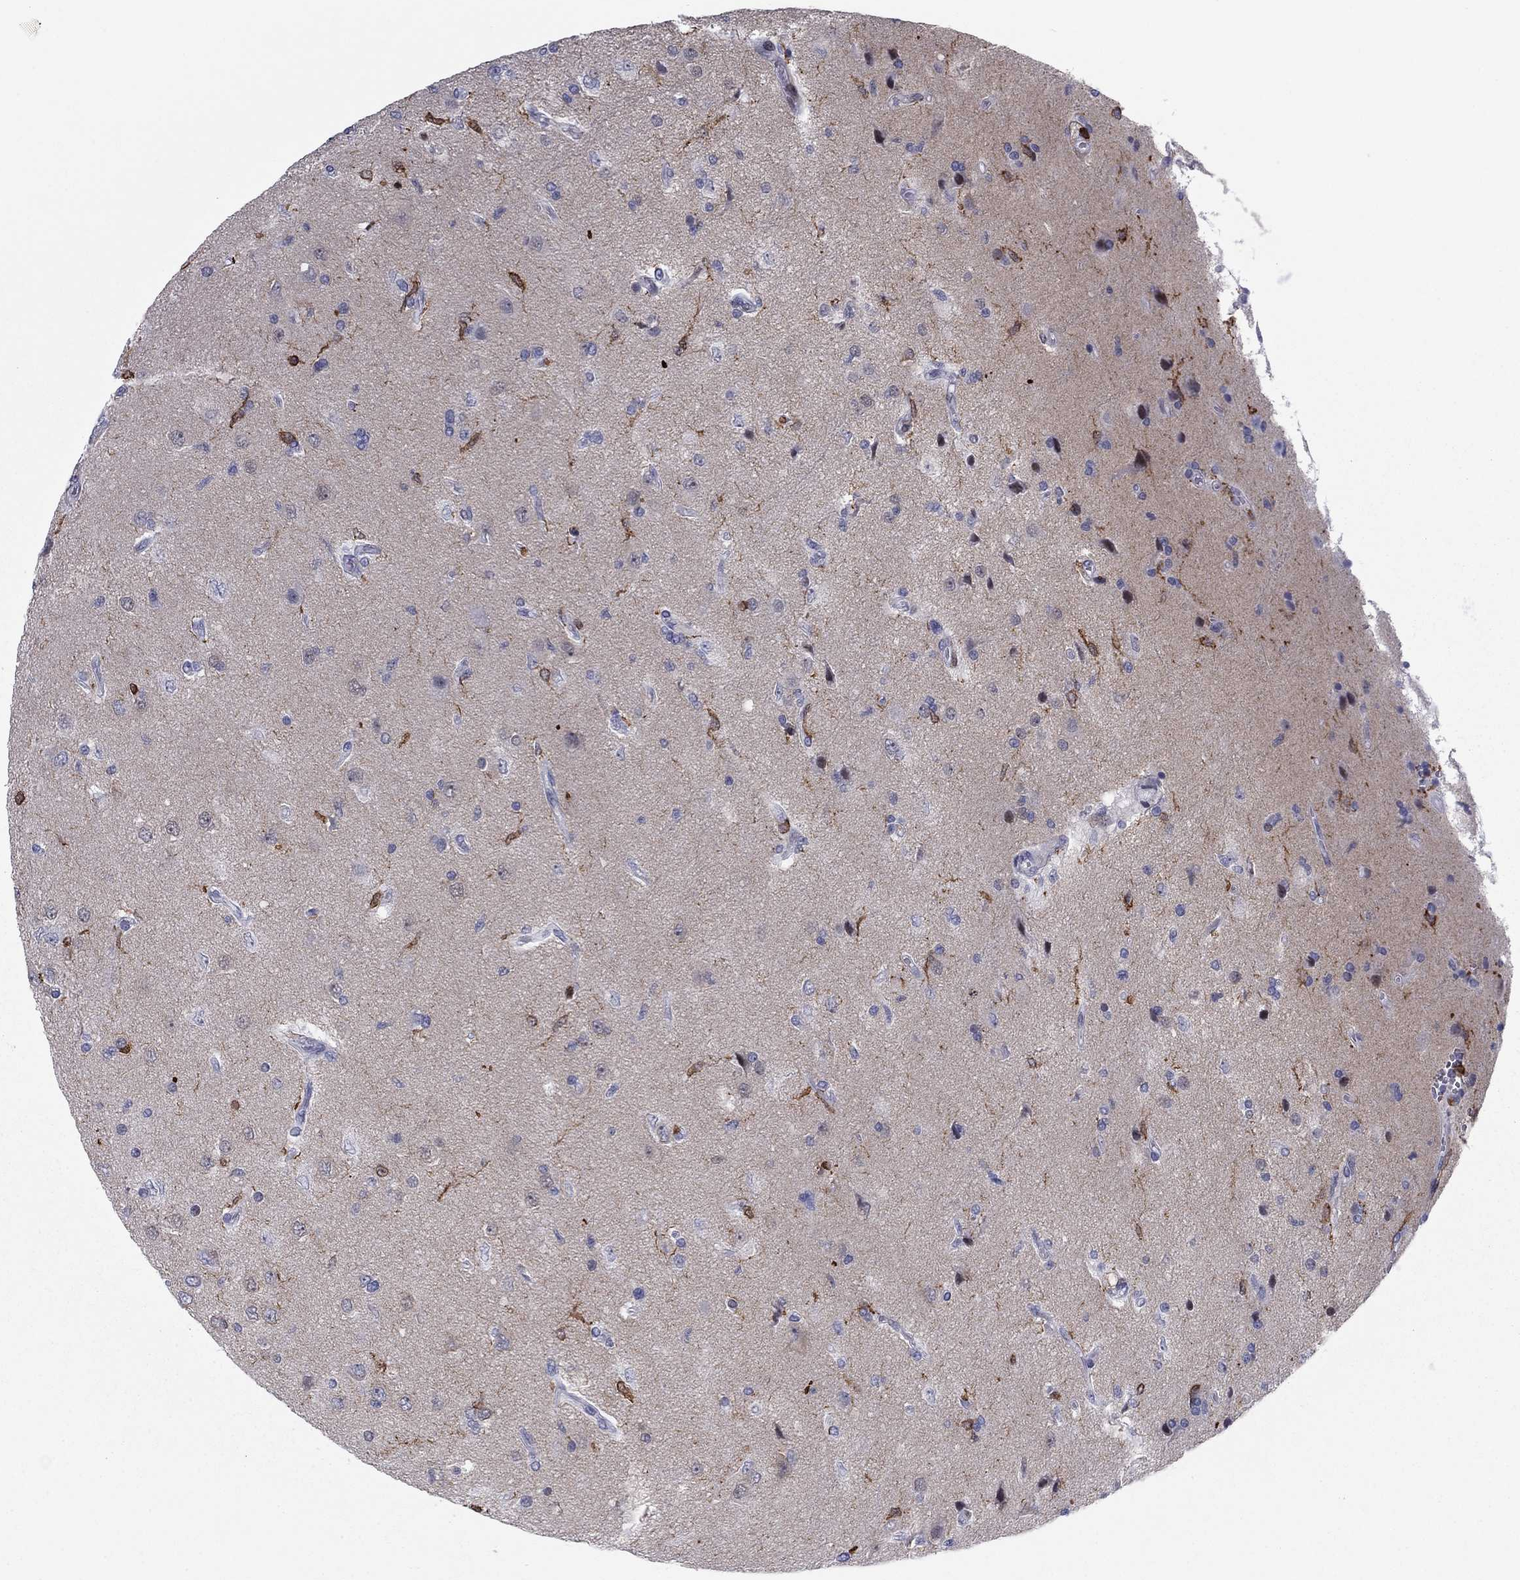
{"staining": {"intensity": "negative", "quantity": "none", "location": "none"}, "tissue": "glioma", "cell_type": "Tumor cells", "image_type": "cancer", "snomed": [{"axis": "morphology", "description": "Glioma, malignant, High grade"}, {"axis": "topography", "description": "Brain"}], "caption": "This is a histopathology image of immunohistochemistry staining of glioma, which shows no positivity in tumor cells. (DAB (3,3'-diaminobenzidine) IHC with hematoxylin counter stain).", "gene": "ARHGAP27", "patient": {"sex": "male", "age": 56}}